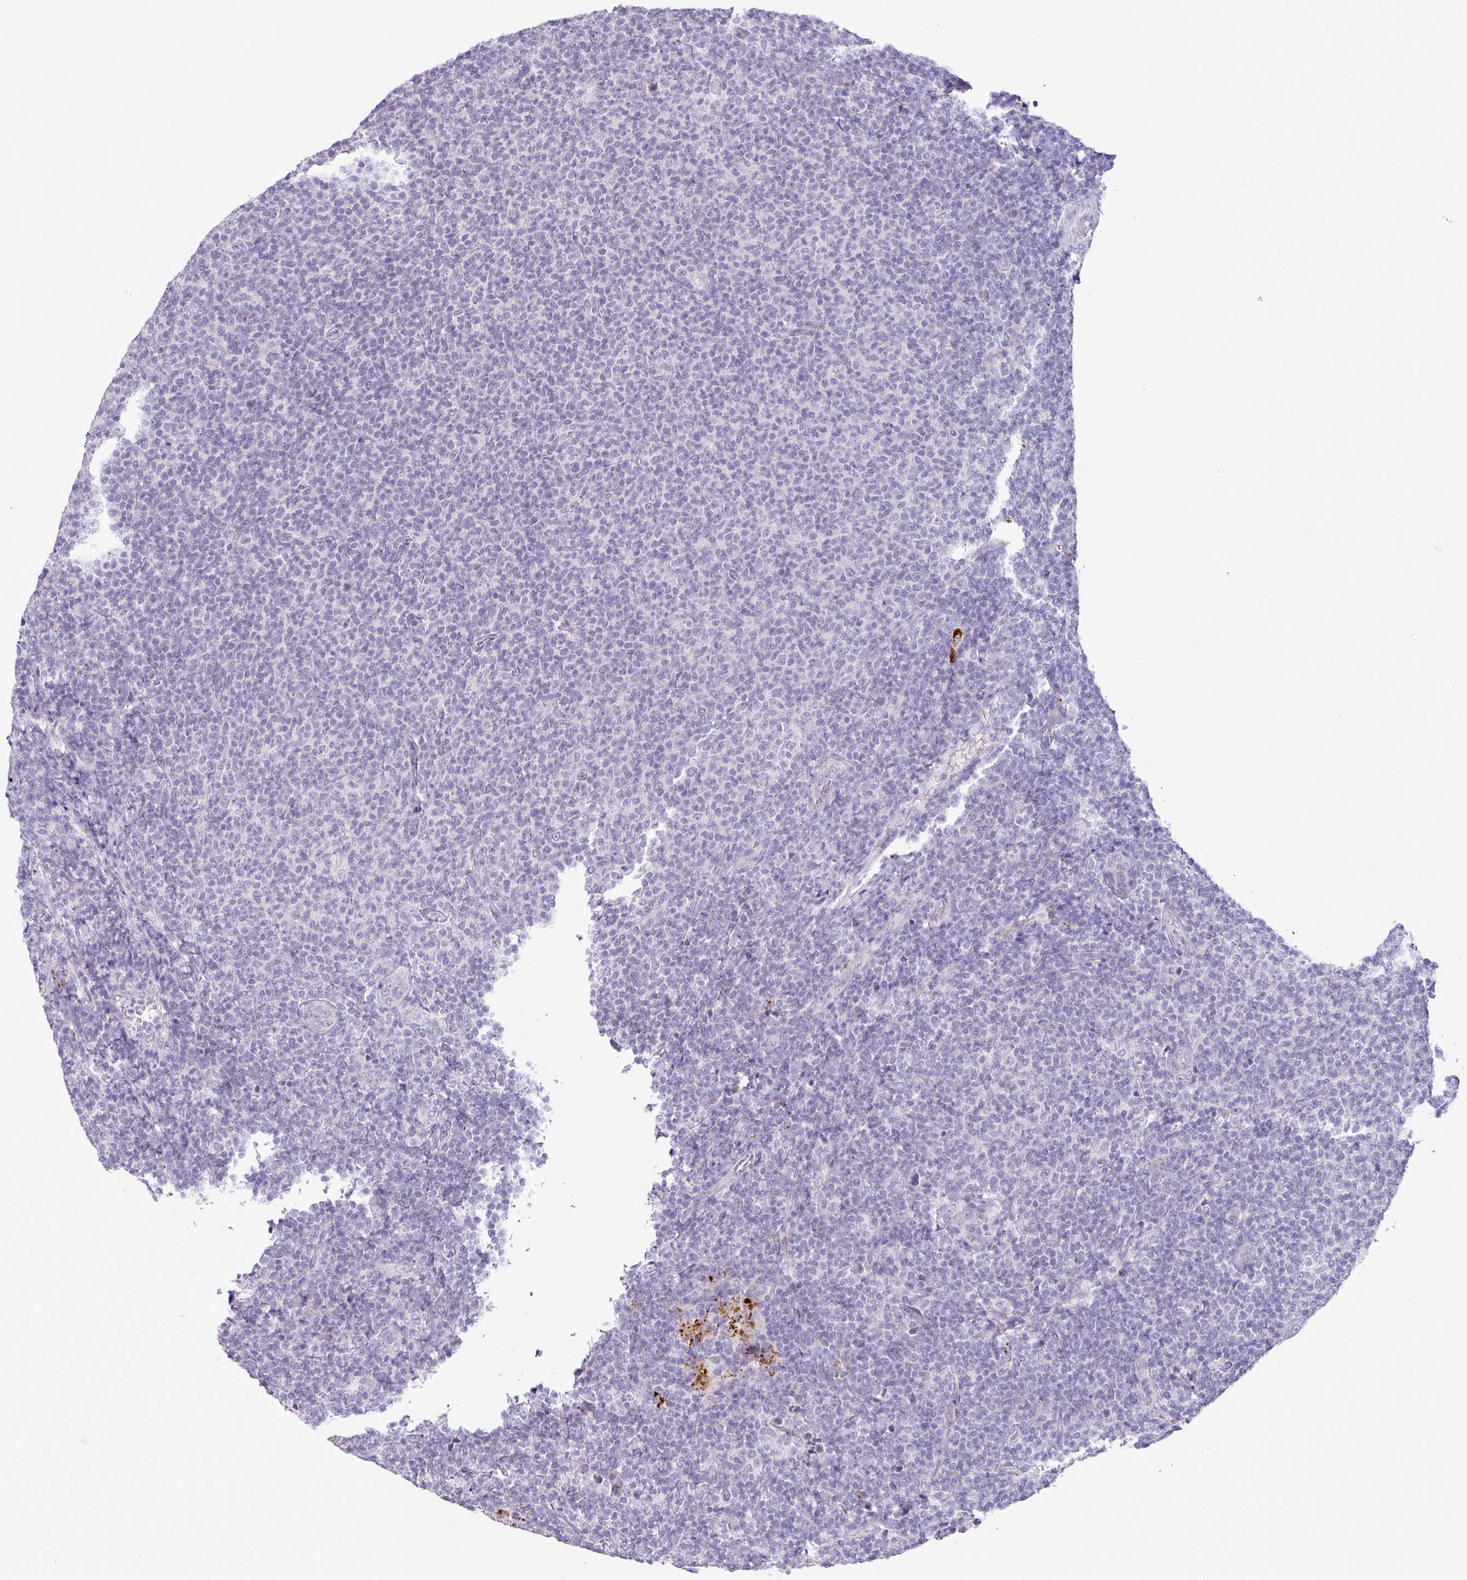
{"staining": {"intensity": "negative", "quantity": "none", "location": "none"}, "tissue": "lymphoma", "cell_type": "Tumor cells", "image_type": "cancer", "snomed": [{"axis": "morphology", "description": "Malignant lymphoma, non-Hodgkin's type, Low grade"}, {"axis": "topography", "description": "Lymph node"}], "caption": "Histopathology image shows no significant protein expression in tumor cells of low-grade malignant lymphoma, non-Hodgkin's type. (Stains: DAB (3,3'-diaminobenzidine) immunohistochemistry (IHC) with hematoxylin counter stain, Microscopy: brightfield microscopy at high magnification).", "gene": "PLEKHH3", "patient": {"sex": "male", "age": 66}}